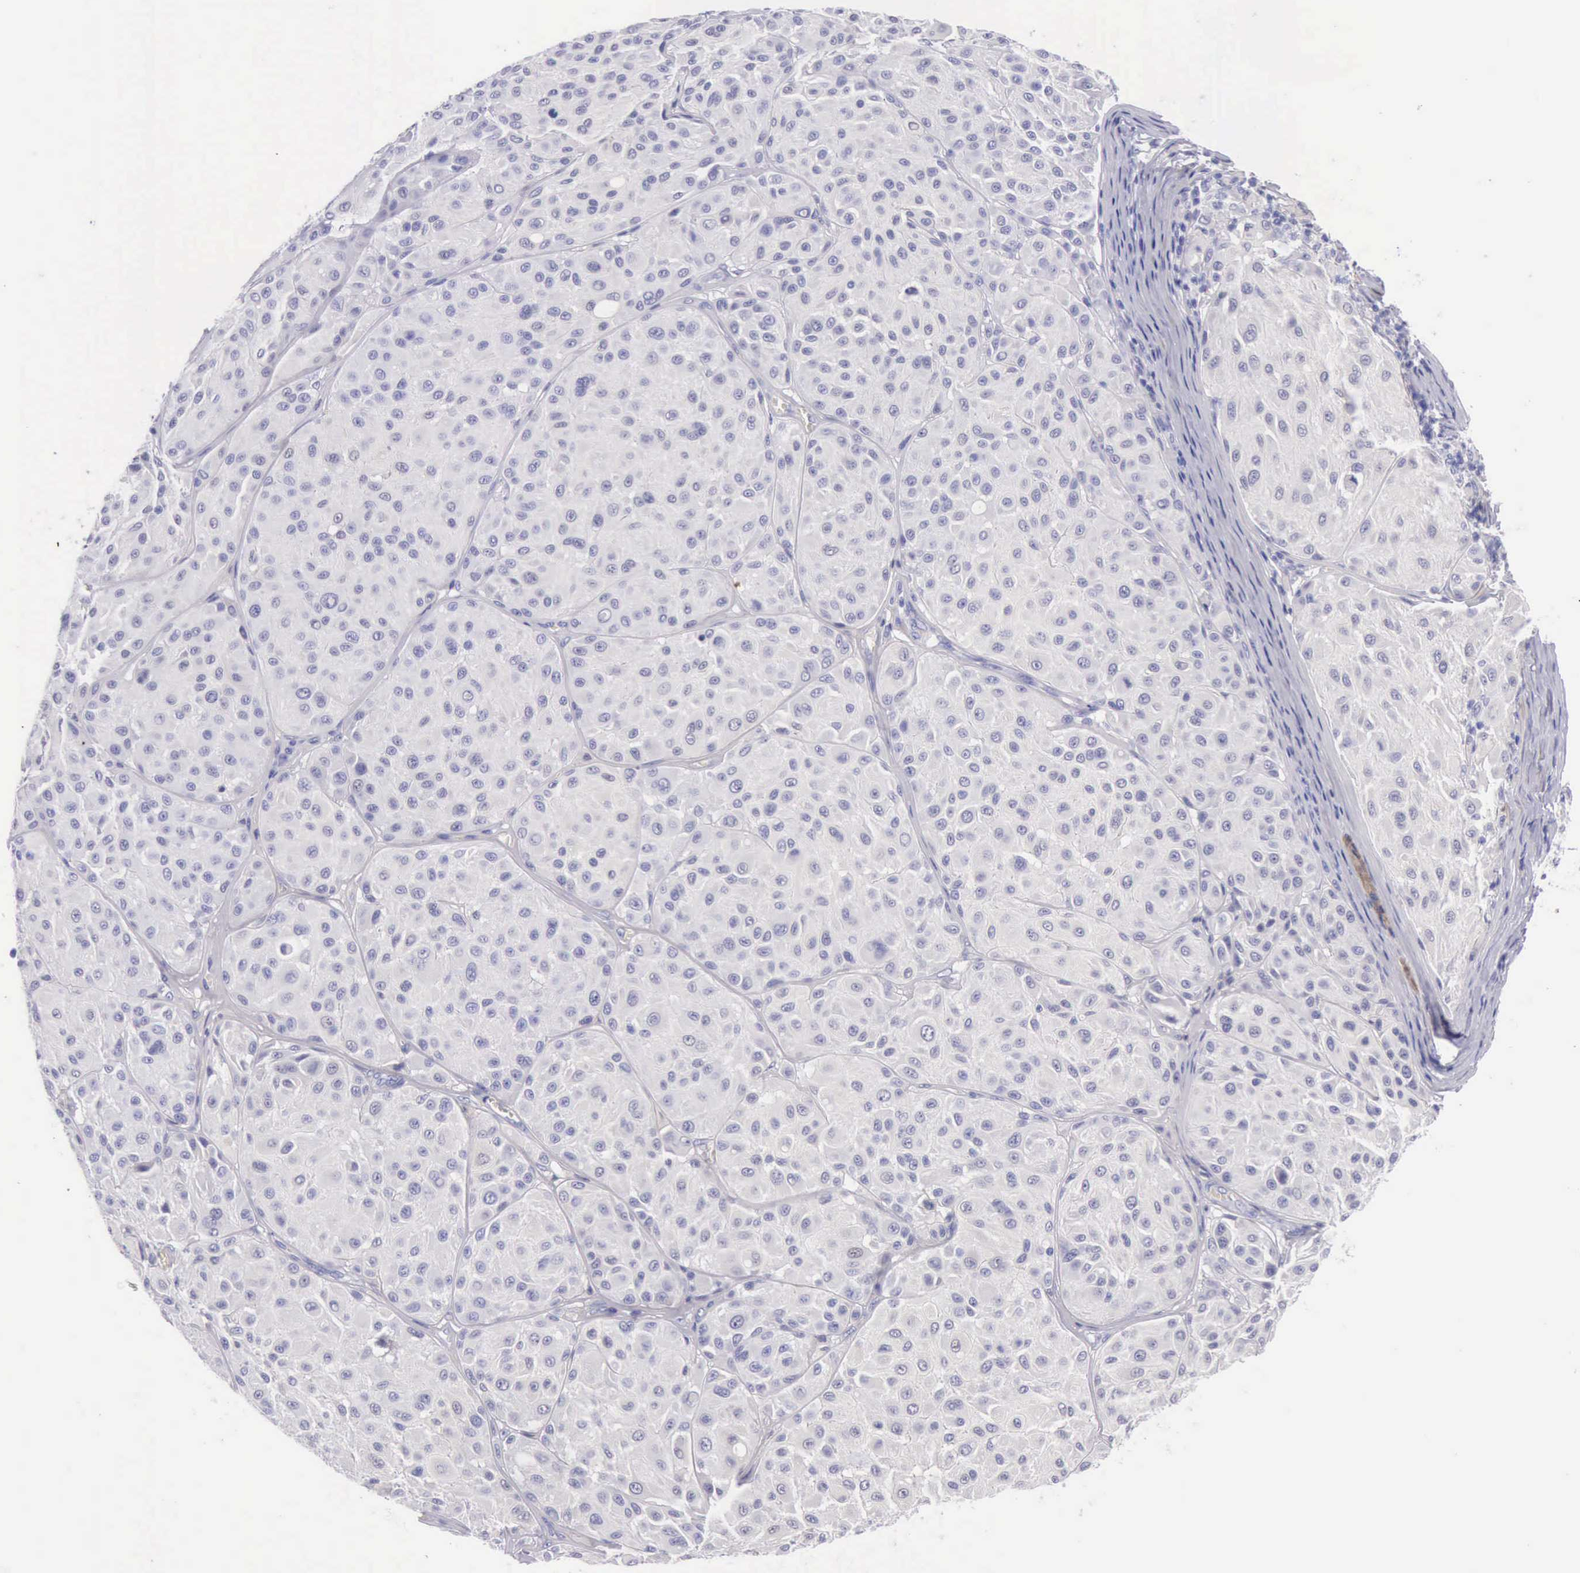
{"staining": {"intensity": "negative", "quantity": "none", "location": "none"}, "tissue": "melanoma", "cell_type": "Tumor cells", "image_type": "cancer", "snomed": [{"axis": "morphology", "description": "Malignant melanoma, NOS"}, {"axis": "topography", "description": "Skin"}], "caption": "Micrograph shows no significant protein positivity in tumor cells of melanoma.", "gene": "KRT8", "patient": {"sex": "male", "age": 36}}